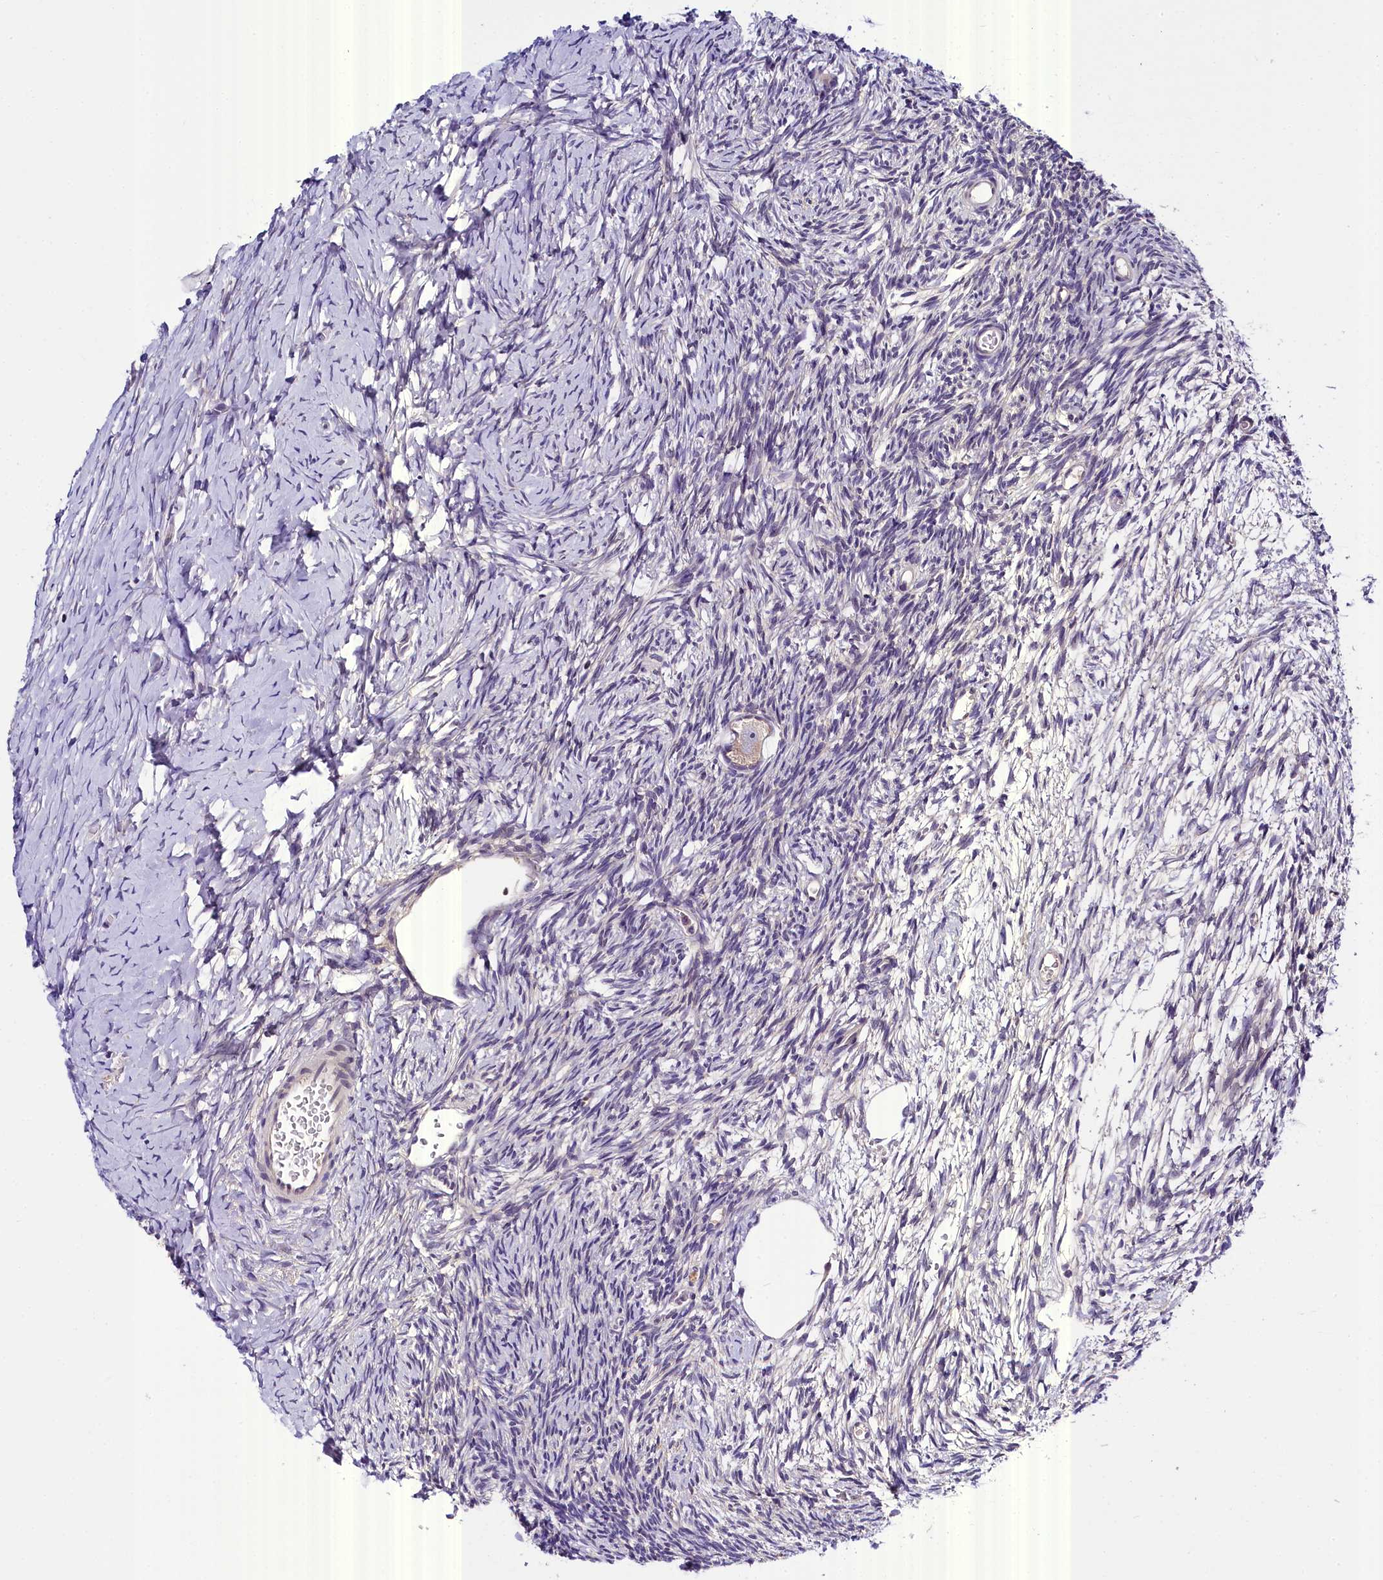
{"staining": {"intensity": "negative", "quantity": "none", "location": "none"}, "tissue": "ovary", "cell_type": "Follicle cells", "image_type": "normal", "snomed": [{"axis": "morphology", "description": "Normal tissue, NOS"}, {"axis": "topography", "description": "Ovary"}], "caption": "The photomicrograph shows no staining of follicle cells in benign ovary.", "gene": "ENKD1", "patient": {"sex": "female", "age": 39}}